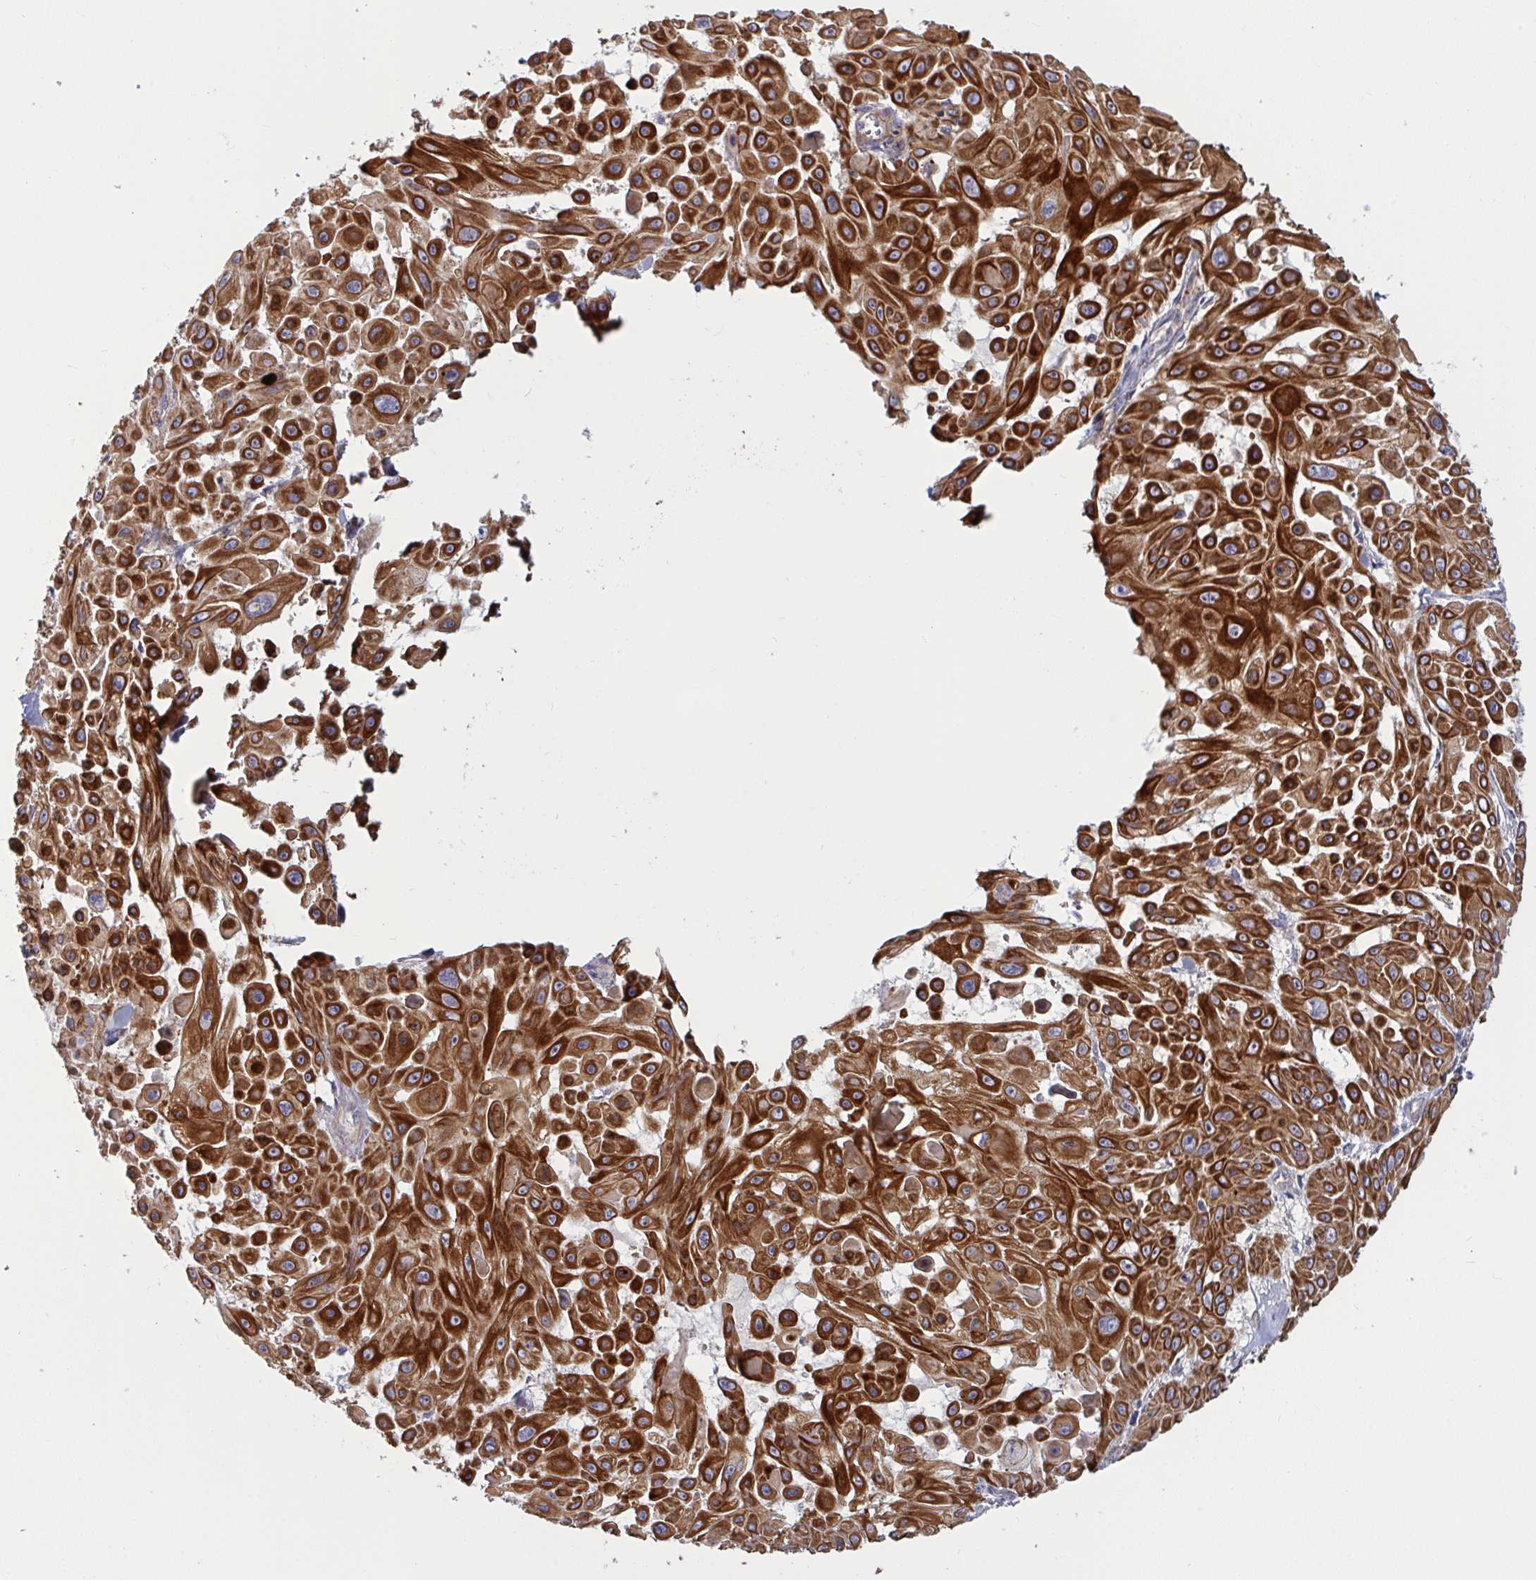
{"staining": {"intensity": "strong", "quantity": ">75%", "location": "cytoplasmic/membranous"}, "tissue": "skin cancer", "cell_type": "Tumor cells", "image_type": "cancer", "snomed": [{"axis": "morphology", "description": "Squamous cell carcinoma, NOS"}, {"axis": "topography", "description": "Skin"}], "caption": "The image shows a brown stain indicating the presence of a protein in the cytoplasmic/membranous of tumor cells in squamous cell carcinoma (skin). Nuclei are stained in blue.", "gene": "TANK", "patient": {"sex": "male", "age": 91}}